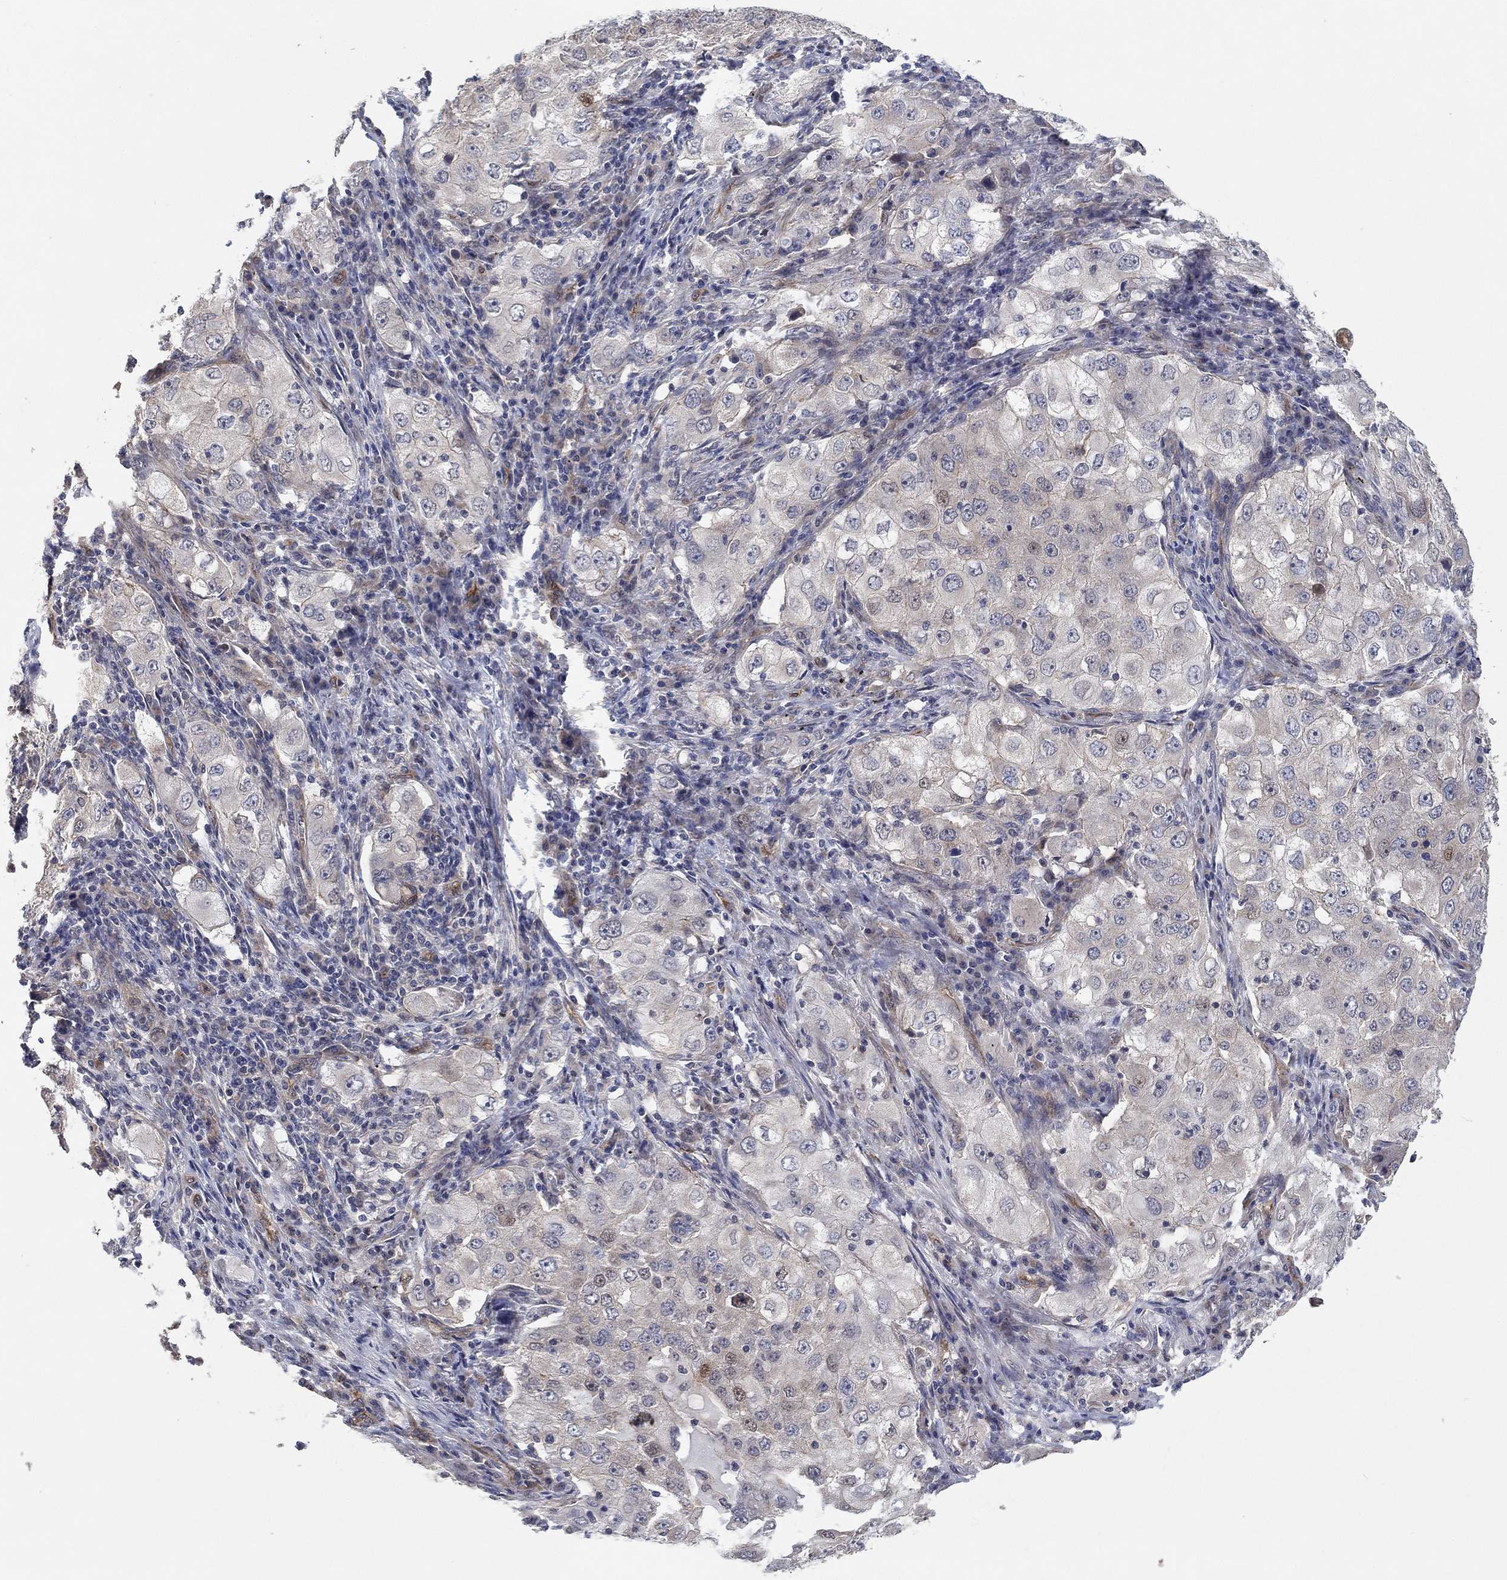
{"staining": {"intensity": "negative", "quantity": "none", "location": "none"}, "tissue": "lung cancer", "cell_type": "Tumor cells", "image_type": "cancer", "snomed": [{"axis": "morphology", "description": "Adenocarcinoma, NOS"}, {"axis": "topography", "description": "Lung"}], "caption": "High power microscopy image of an IHC micrograph of lung cancer, revealing no significant positivity in tumor cells.", "gene": "MCUR1", "patient": {"sex": "female", "age": 61}}